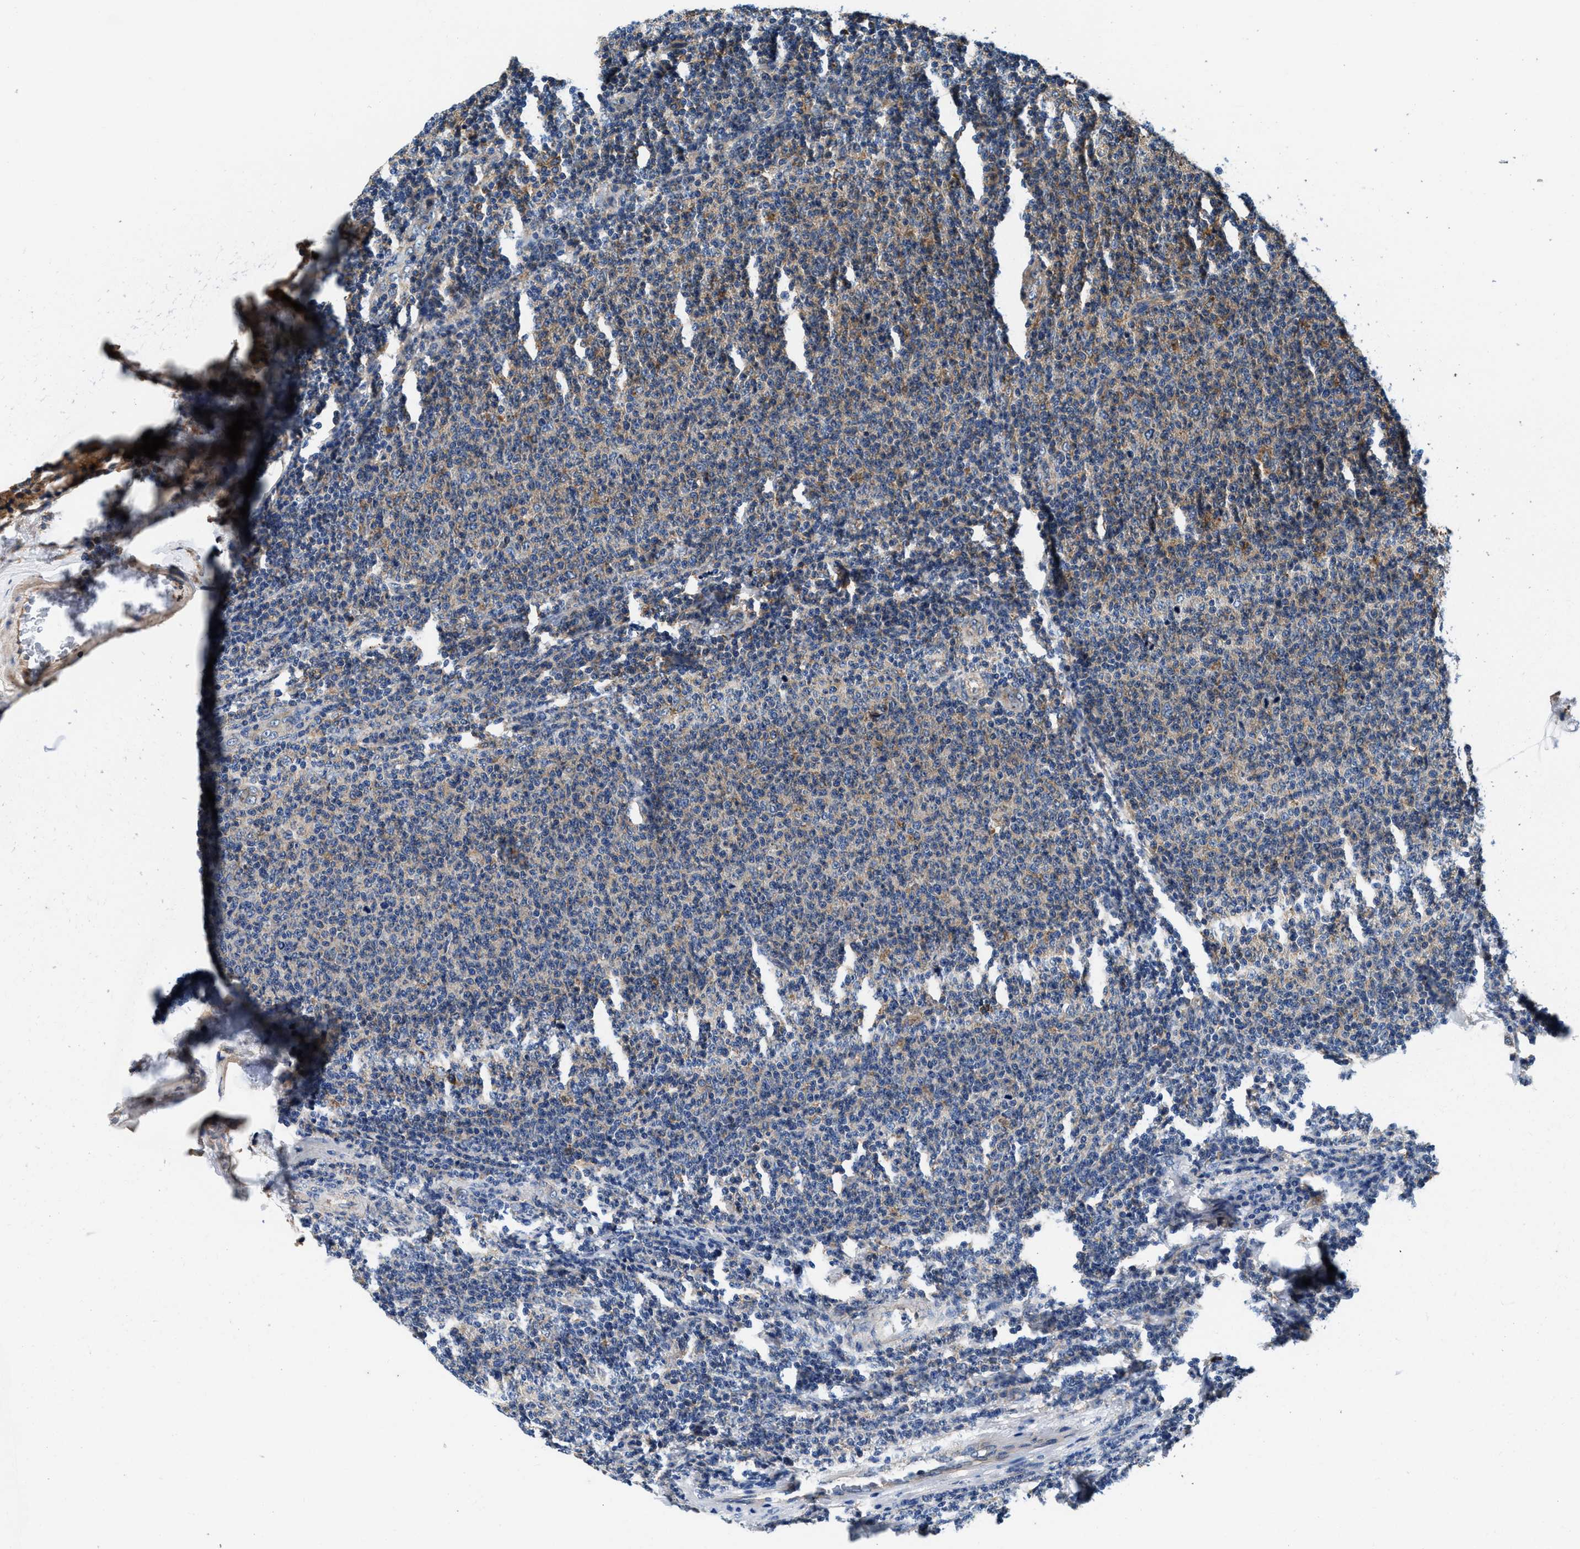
{"staining": {"intensity": "weak", "quantity": "<25%", "location": "cytoplasmic/membranous"}, "tissue": "lymphoma", "cell_type": "Tumor cells", "image_type": "cancer", "snomed": [{"axis": "morphology", "description": "Malignant lymphoma, non-Hodgkin's type, Low grade"}, {"axis": "topography", "description": "Lymph node"}], "caption": "The image shows no significant expression in tumor cells of lymphoma.", "gene": "PPP1R9B", "patient": {"sex": "male", "age": 66}}